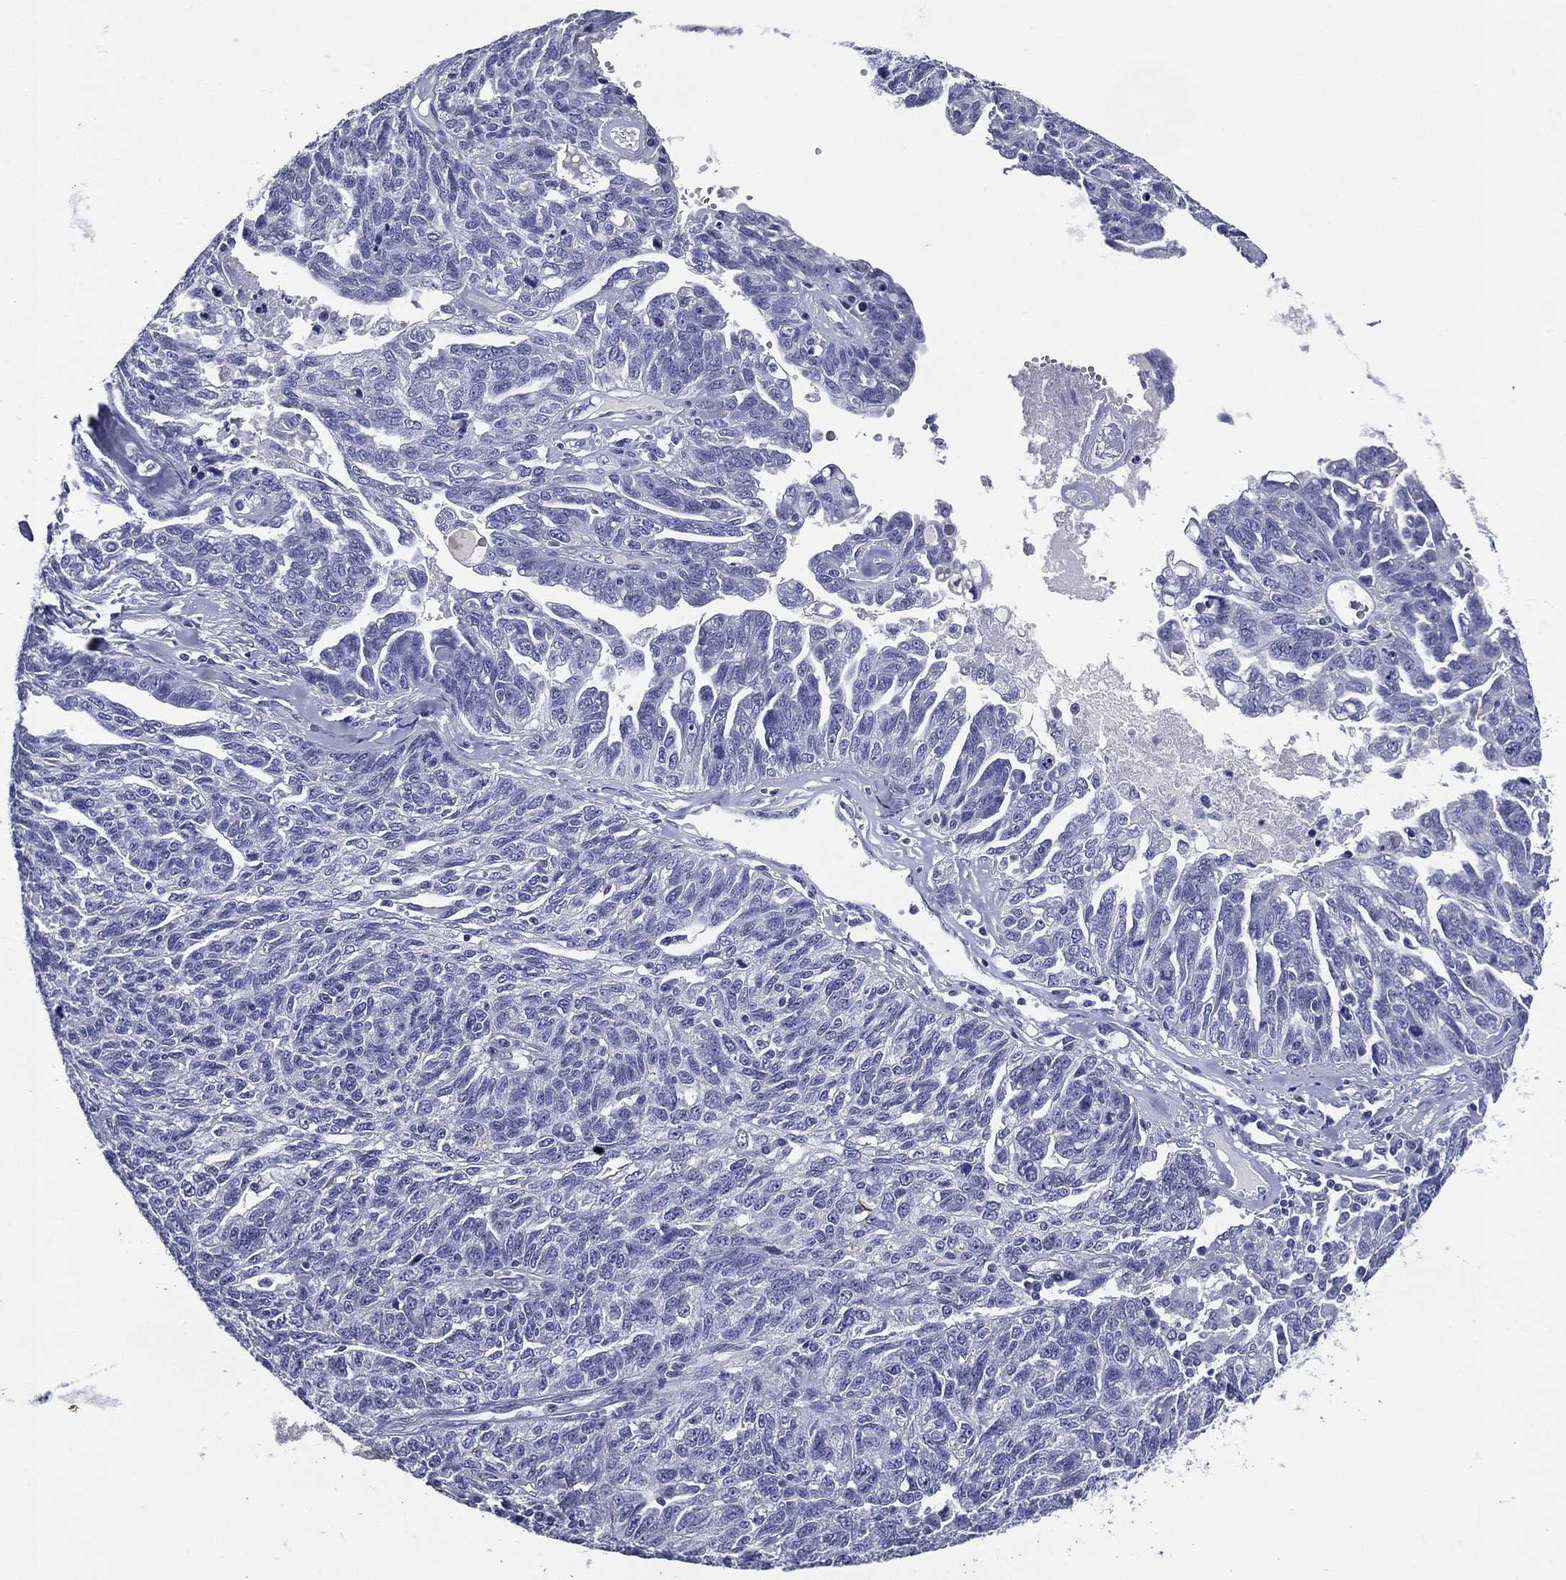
{"staining": {"intensity": "negative", "quantity": "none", "location": "none"}, "tissue": "ovarian cancer", "cell_type": "Tumor cells", "image_type": "cancer", "snomed": [{"axis": "morphology", "description": "Cystadenocarcinoma, serous, NOS"}, {"axis": "topography", "description": "Ovary"}], "caption": "Serous cystadenocarcinoma (ovarian) was stained to show a protein in brown. There is no significant staining in tumor cells.", "gene": "ACE2", "patient": {"sex": "female", "age": 71}}